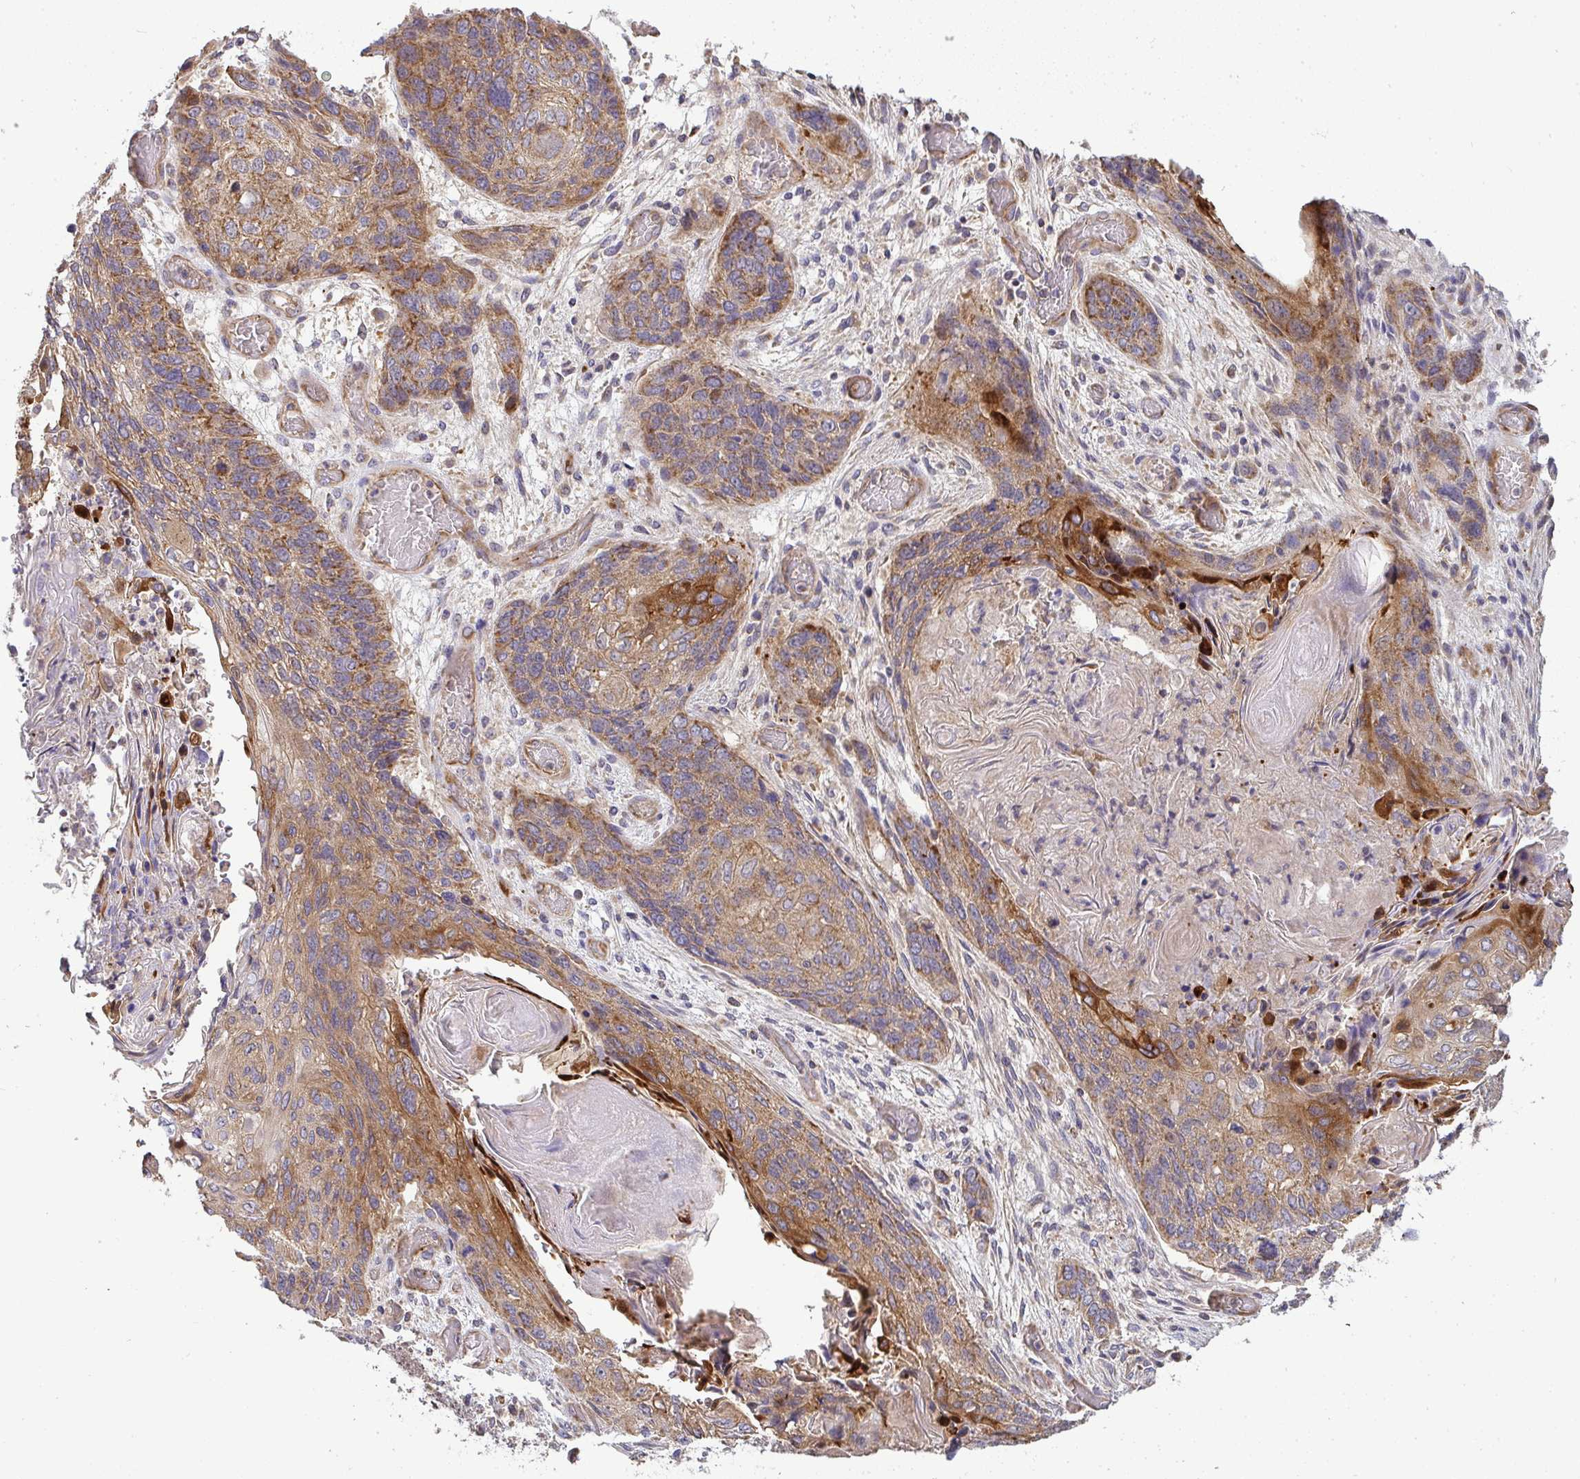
{"staining": {"intensity": "moderate", "quantity": ">75%", "location": "cytoplasmic/membranous"}, "tissue": "lung cancer", "cell_type": "Tumor cells", "image_type": "cancer", "snomed": [{"axis": "morphology", "description": "Squamous cell carcinoma, NOS"}, {"axis": "morphology", "description": "Squamous cell carcinoma, metastatic, NOS"}, {"axis": "topography", "description": "Lymph node"}, {"axis": "topography", "description": "Lung"}], "caption": "Lung cancer (metastatic squamous cell carcinoma) stained with a brown dye shows moderate cytoplasmic/membranous positive positivity in about >75% of tumor cells.", "gene": "B4GALT6", "patient": {"sex": "male", "age": 41}}